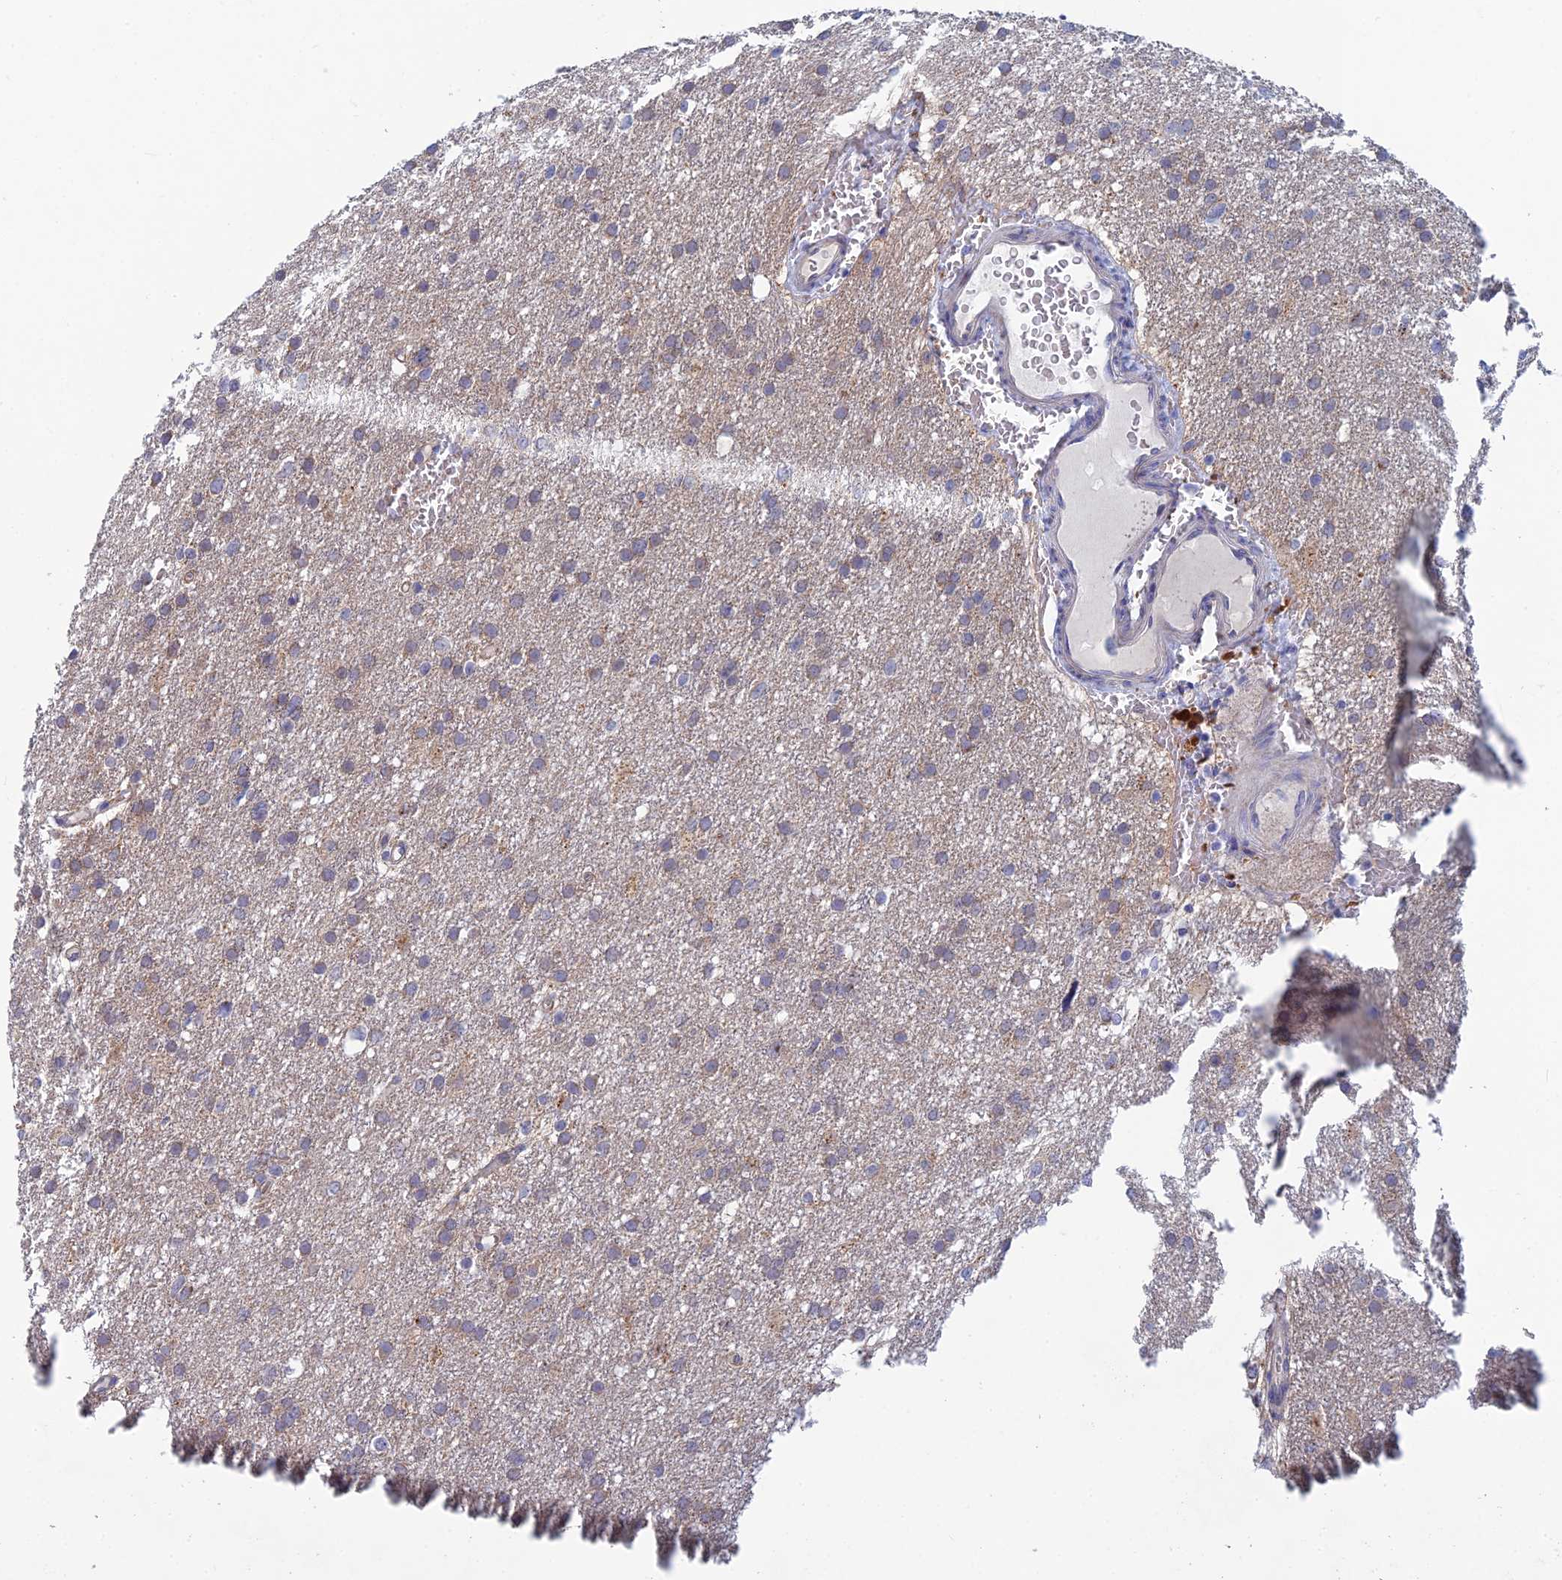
{"staining": {"intensity": "weak", "quantity": "<25%", "location": "cytoplasmic/membranous"}, "tissue": "glioma", "cell_type": "Tumor cells", "image_type": "cancer", "snomed": [{"axis": "morphology", "description": "Glioma, malignant, High grade"}, {"axis": "topography", "description": "Cerebral cortex"}], "caption": "Photomicrograph shows no protein expression in tumor cells of glioma tissue. Nuclei are stained in blue.", "gene": "GIPC1", "patient": {"sex": "female", "age": 36}}